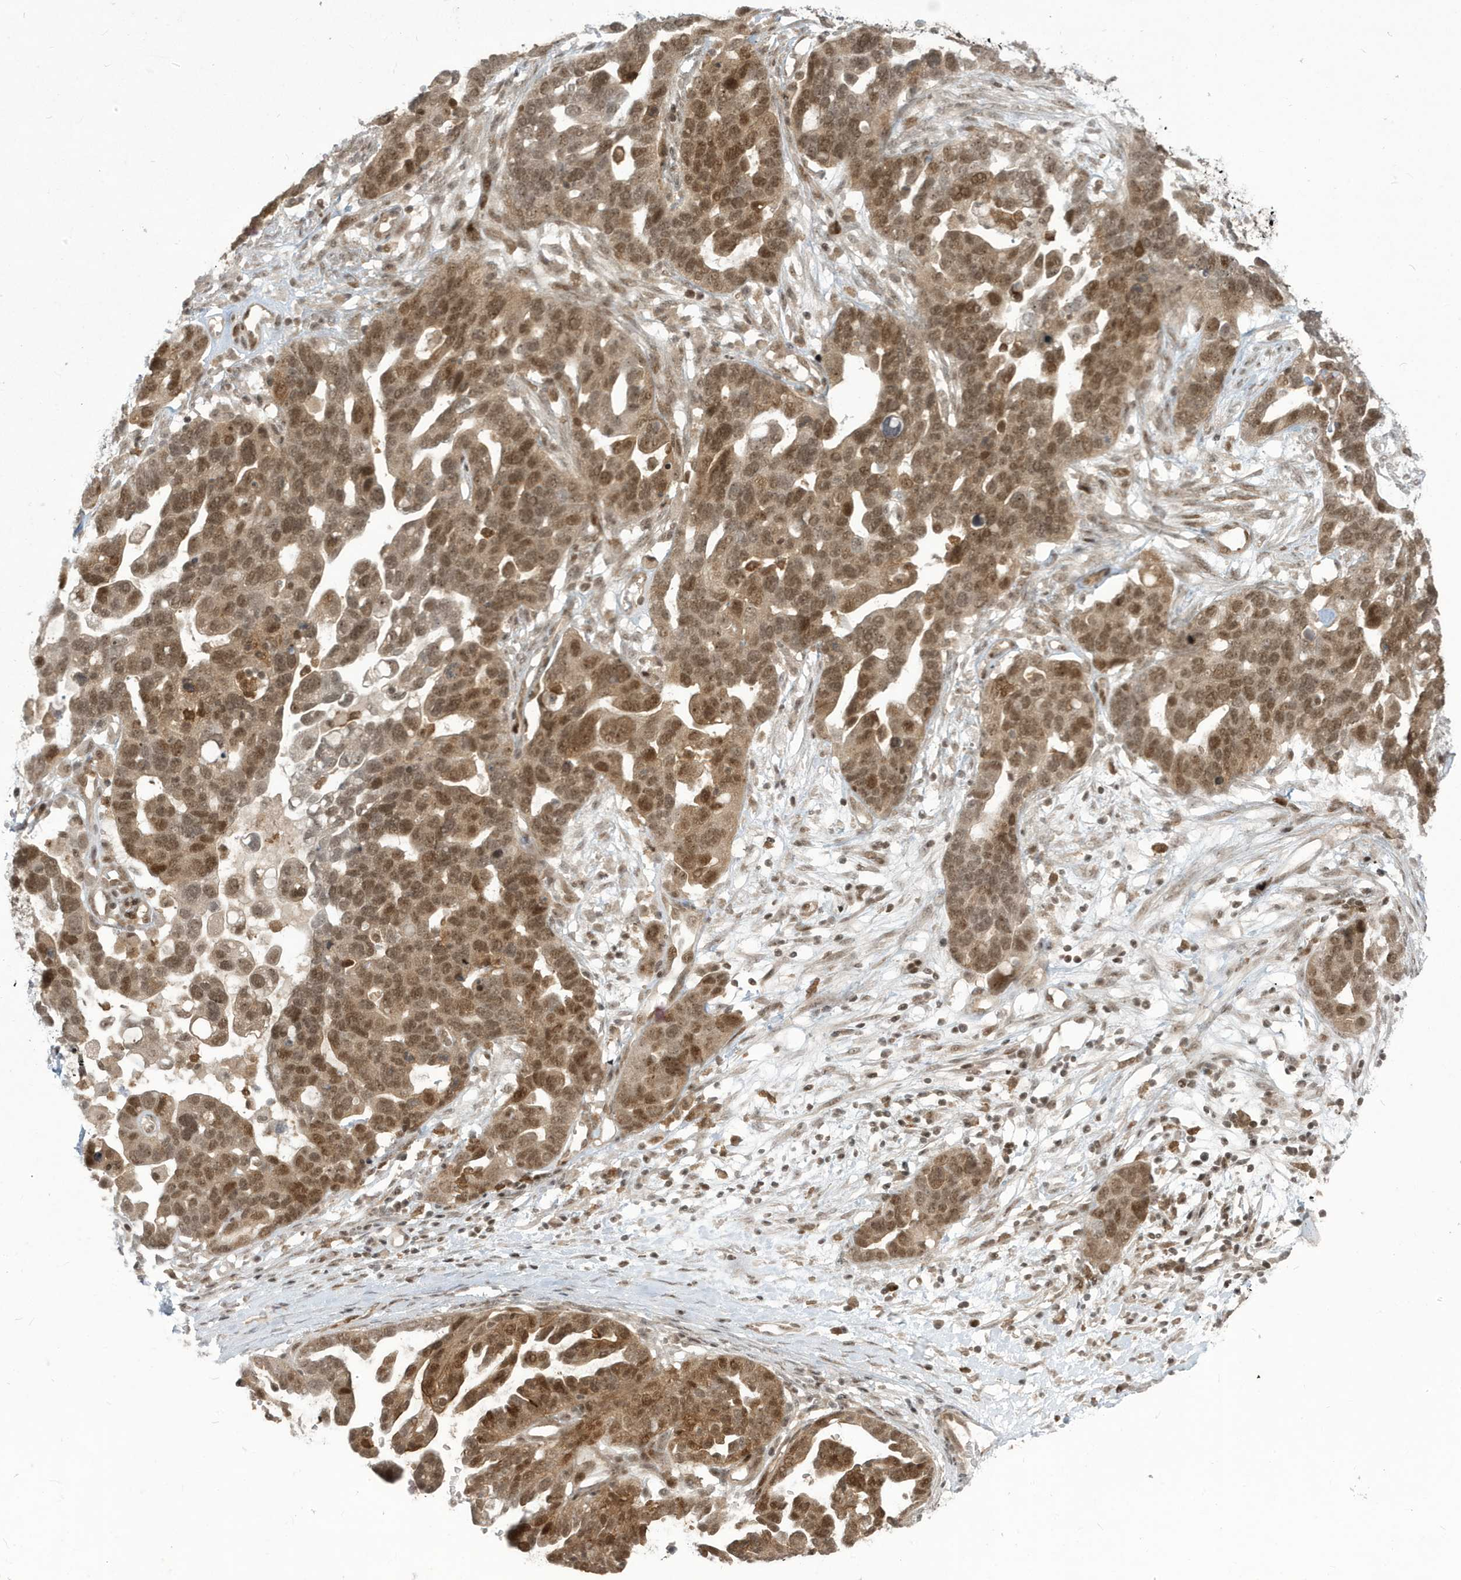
{"staining": {"intensity": "moderate", "quantity": ">75%", "location": "cytoplasmic/membranous,nuclear"}, "tissue": "ovarian cancer", "cell_type": "Tumor cells", "image_type": "cancer", "snomed": [{"axis": "morphology", "description": "Cystadenocarcinoma, serous, NOS"}, {"axis": "topography", "description": "Ovary"}], "caption": "A medium amount of moderate cytoplasmic/membranous and nuclear positivity is seen in about >75% of tumor cells in ovarian serous cystadenocarcinoma tissue. (Brightfield microscopy of DAB IHC at high magnification).", "gene": "C1orf52", "patient": {"sex": "female", "age": 54}}